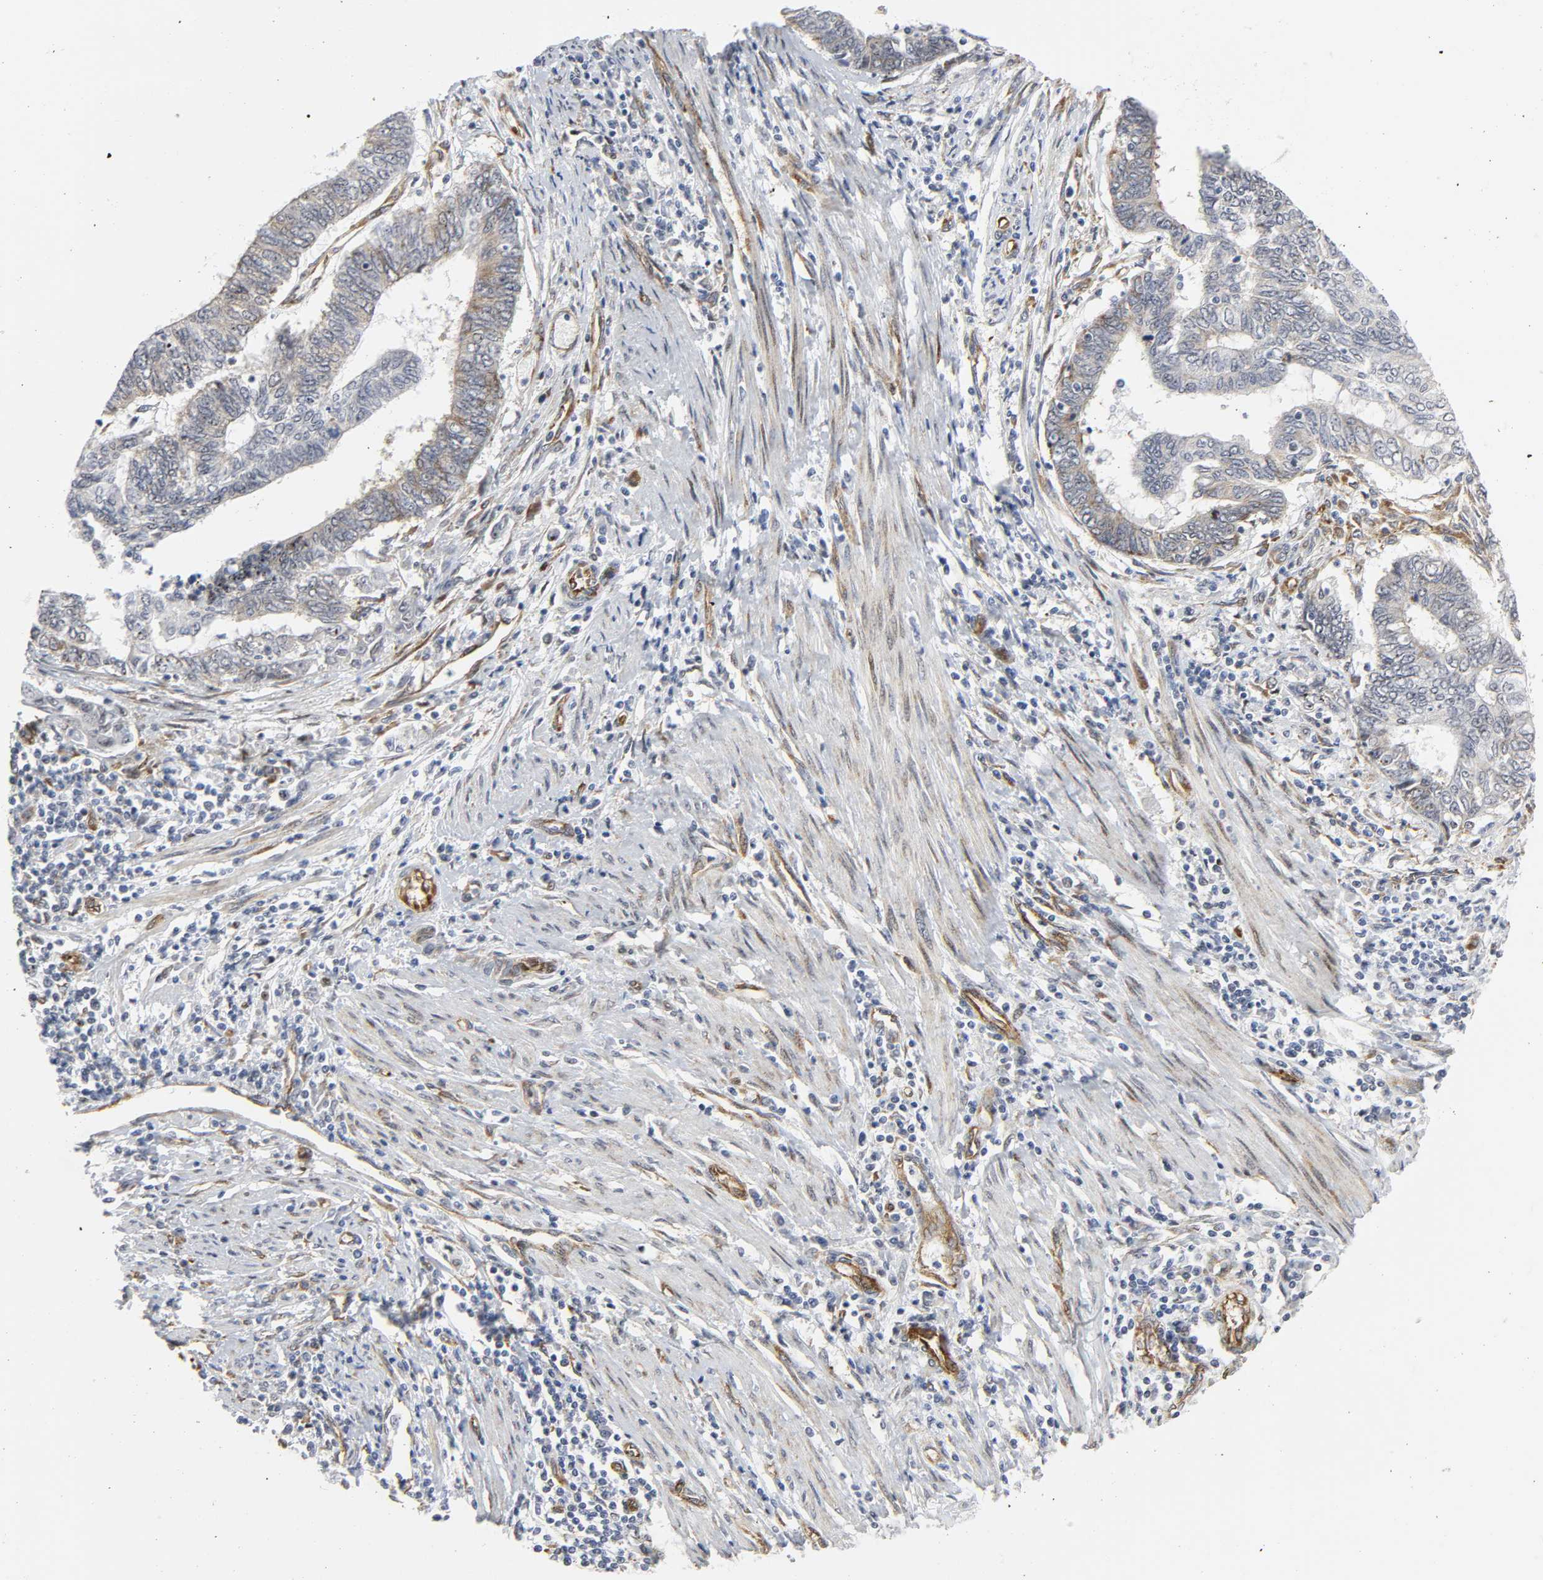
{"staining": {"intensity": "negative", "quantity": "none", "location": "none"}, "tissue": "endometrial cancer", "cell_type": "Tumor cells", "image_type": "cancer", "snomed": [{"axis": "morphology", "description": "Adenocarcinoma, NOS"}, {"axis": "topography", "description": "Uterus"}, {"axis": "topography", "description": "Endometrium"}], "caption": "Human adenocarcinoma (endometrial) stained for a protein using IHC exhibits no expression in tumor cells.", "gene": "DOCK1", "patient": {"sex": "female", "age": 70}}